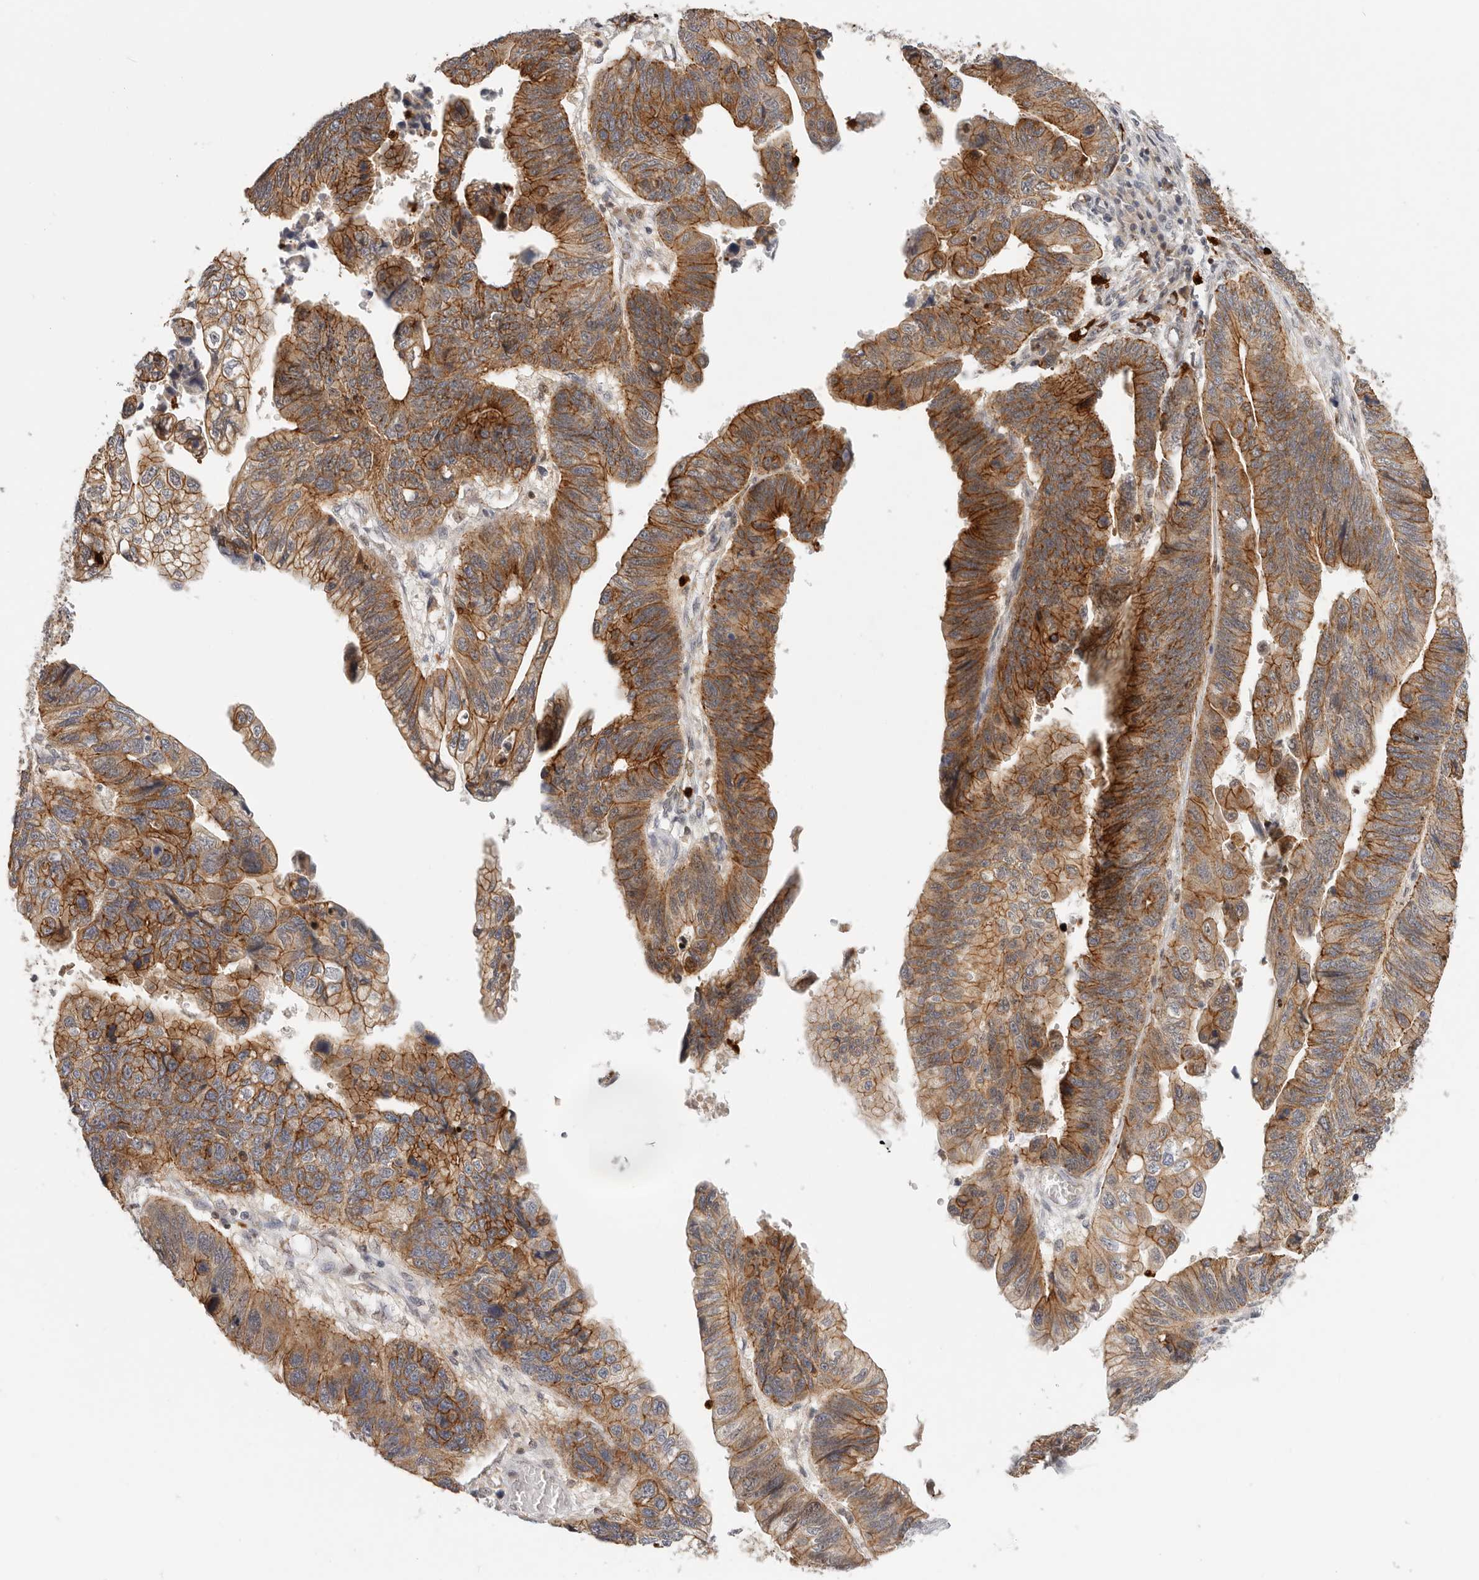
{"staining": {"intensity": "moderate", "quantity": ">75%", "location": "cytoplasmic/membranous"}, "tissue": "stomach cancer", "cell_type": "Tumor cells", "image_type": "cancer", "snomed": [{"axis": "morphology", "description": "Adenocarcinoma, NOS"}, {"axis": "topography", "description": "Stomach"}], "caption": "Protein analysis of stomach cancer tissue demonstrates moderate cytoplasmic/membranous staining in about >75% of tumor cells. (IHC, brightfield microscopy, high magnification).", "gene": "AFDN", "patient": {"sex": "male", "age": 59}}